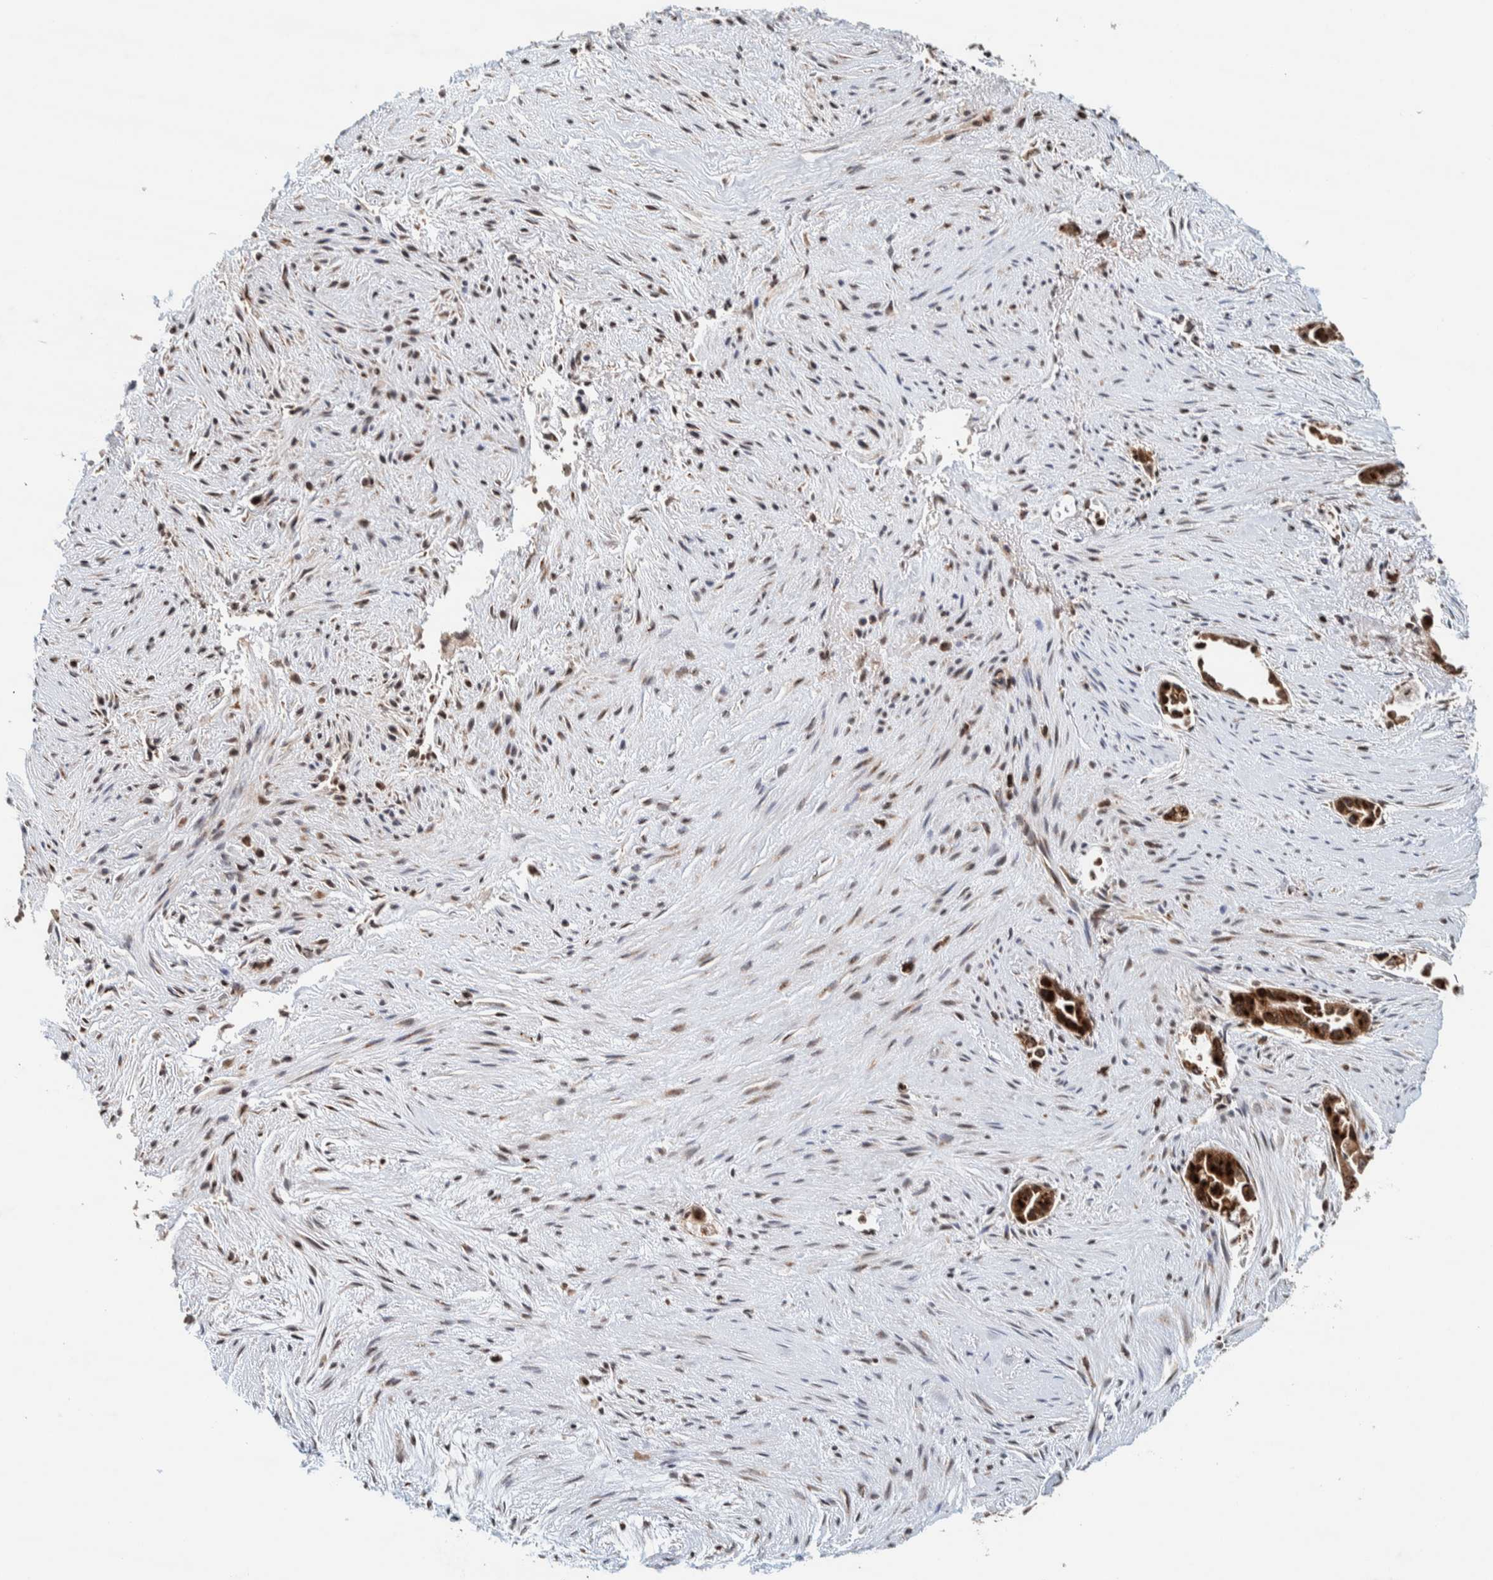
{"staining": {"intensity": "moderate", "quantity": ">75%", "location": "cytoplasmic/membranous"}, "tissue": "liver cancer", "cell_type": "Tumor cells", "image_type": "cancer", "snomed": [{"axis": "morphology", "description": "Cholangiocarcinoma"}, {"axis": "topography", "description": "Liver"}], "caption": "This is a histology image of immunohistochemistry (IHC) staining of liver cancer (cholangiocarcinoma), which shows moderate staining in the cytoplasmic/membranous of tumor cells.", "gene": "CCDC182", "patient": {"sex": "female", "age": 55}}